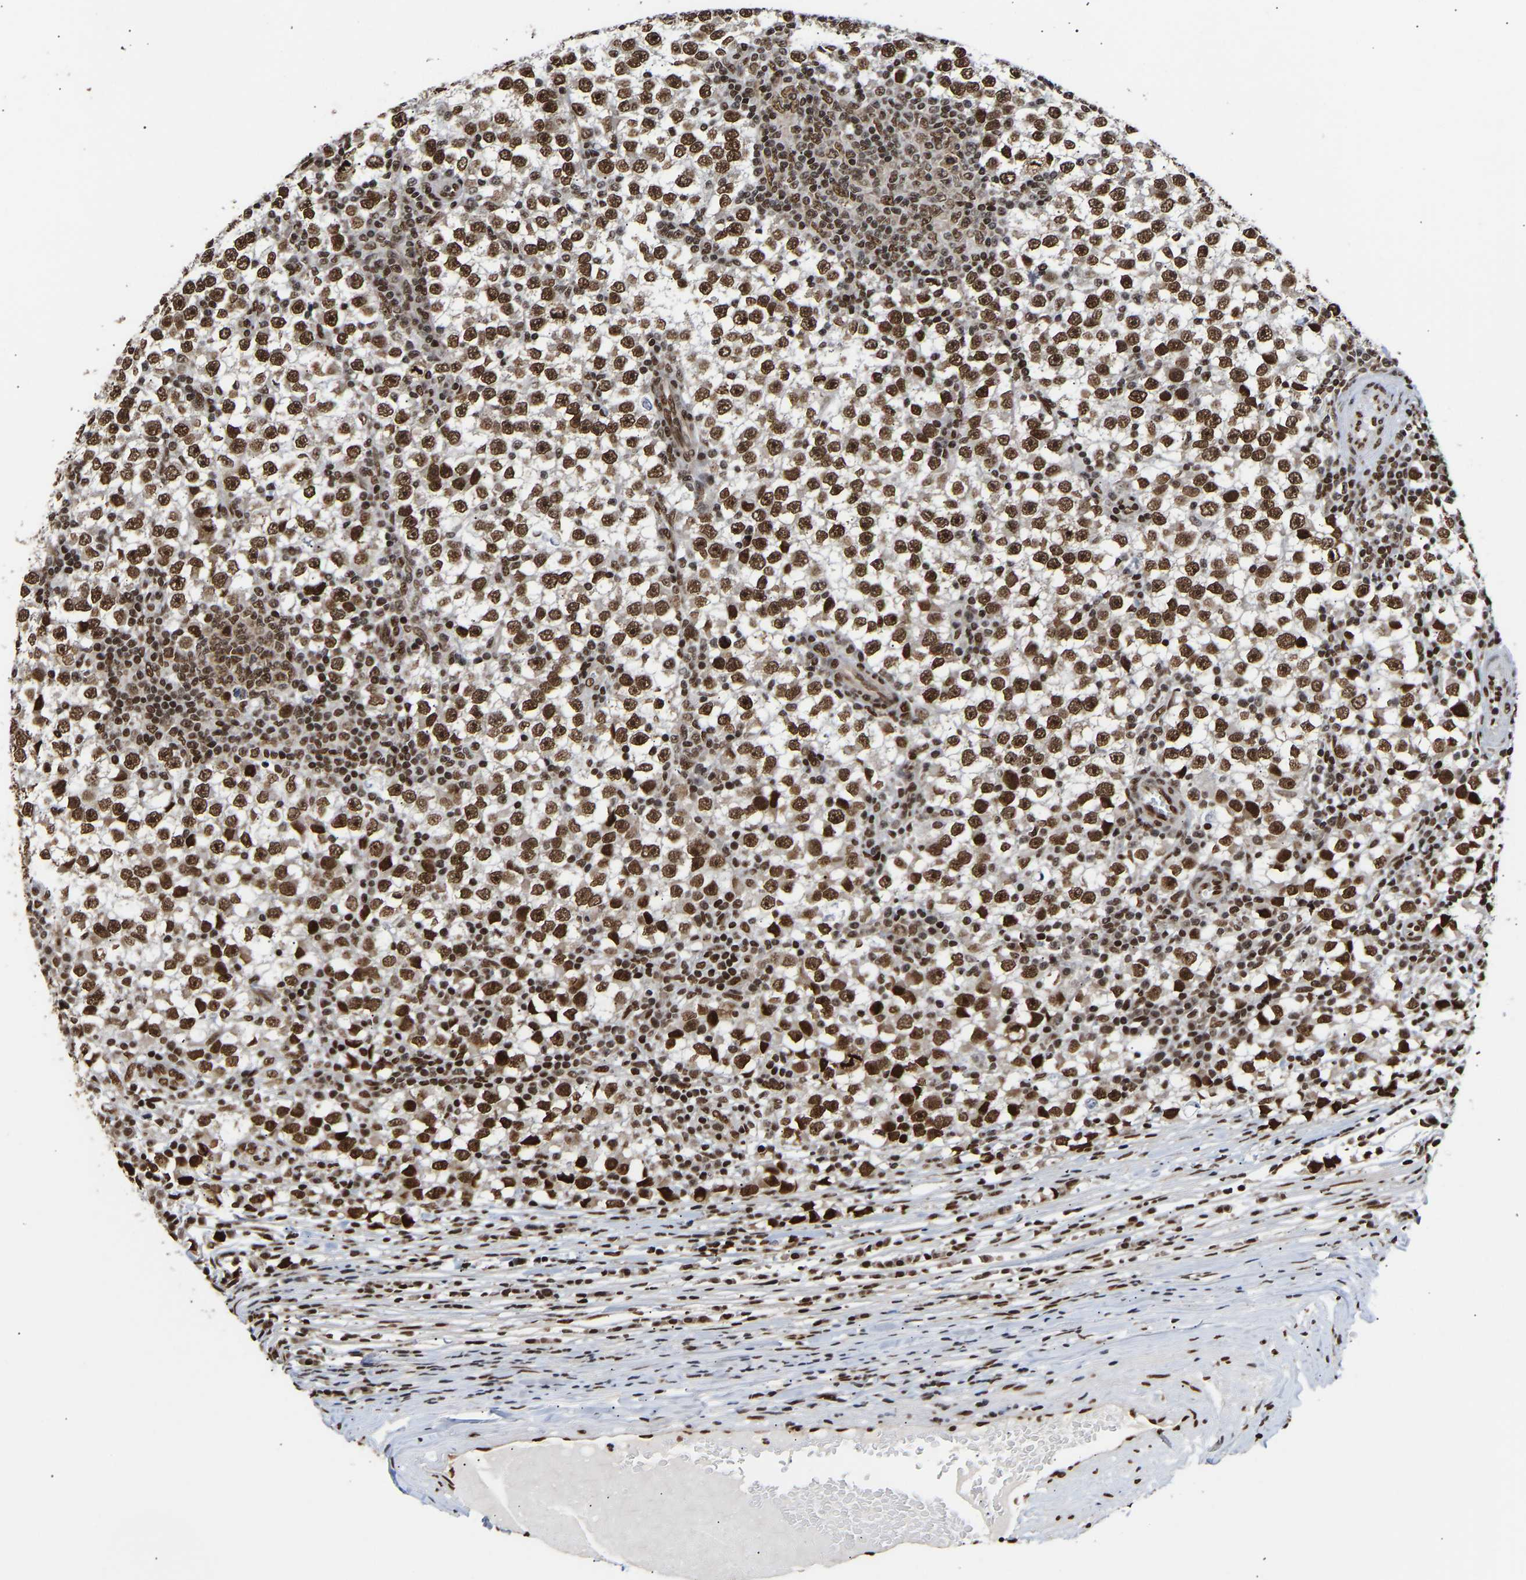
{"staining": {"intensity": "strong", "quantity": ">75%", "location": "nuclear"}, "tissue": "testis cancer", "cell_type": "Tumor cells", "image_type": "cancer", "snomed": [{"axis": "morphology", "description": "Seminoma, NOS"}, {"axis": "topography", "description": "Testis"}], "caption": "Protein staining shows strong nuclear positivity in approximately >75% of tumor cells in testis seminoma.", "gene": "PSIP1", "patient": {"sex": "male", "age": 65}}